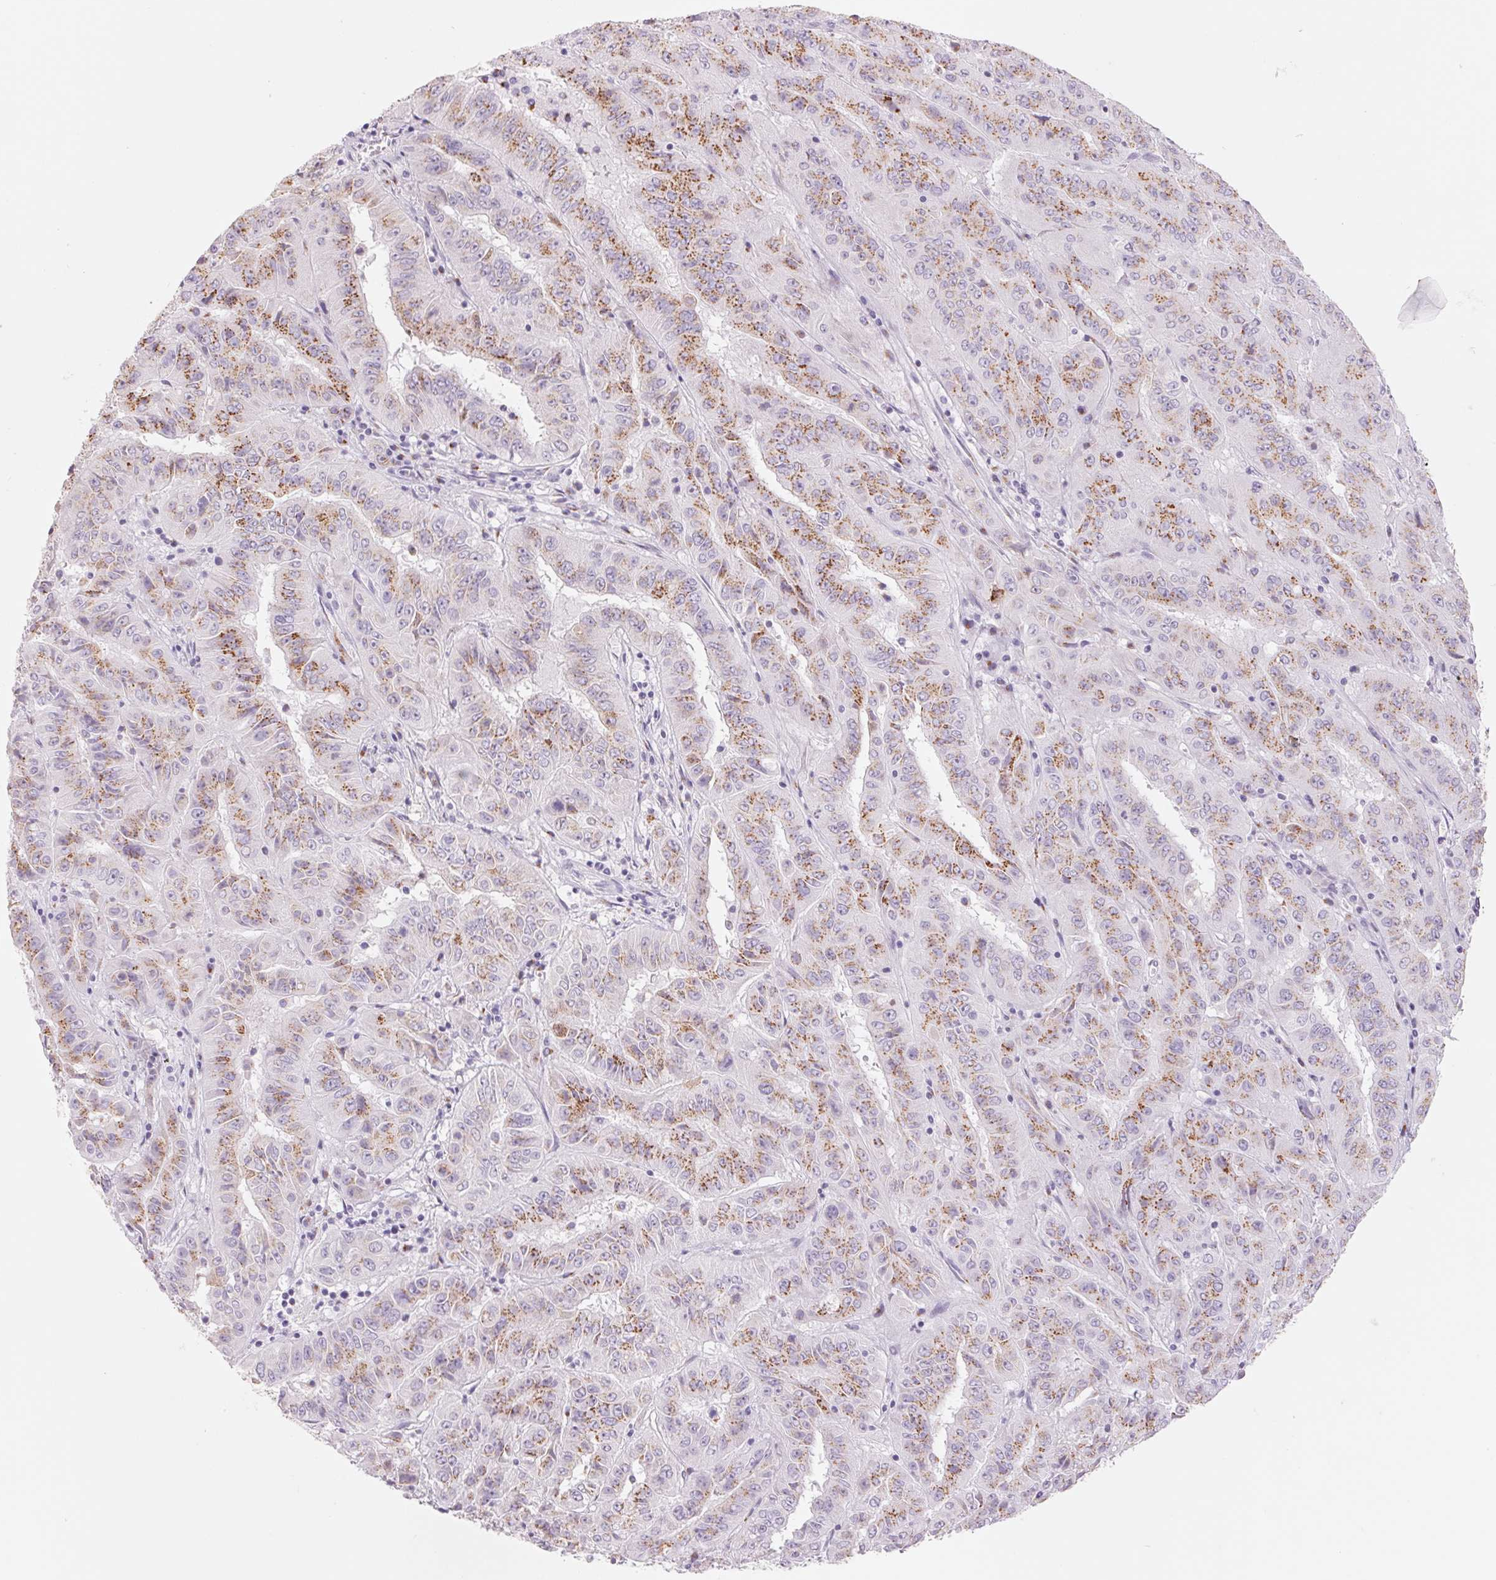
{"staining": {"intensity": "moderate", "quantity": ">75%", "location": "cytoplasmic/membranous"}, "tissue": "pancreatic cancer", "cell_type": "Tumor cells", "image_type": "cancer", "snomed": [{"axis": "morphology", "description": "Adenocarcinoma, NOS"}, {"axis": "topography", "description": "Pancreas"}], "caption": "Immunohistochemical staining of pancreatic cancer (adenocarcinoma) demonstrates medium levels of moderate cytoplasmic/membranous positivity in about >75% of tumor cells.", "gene": "GALNT7", "patient": {"sex": "male", "age": 63}}